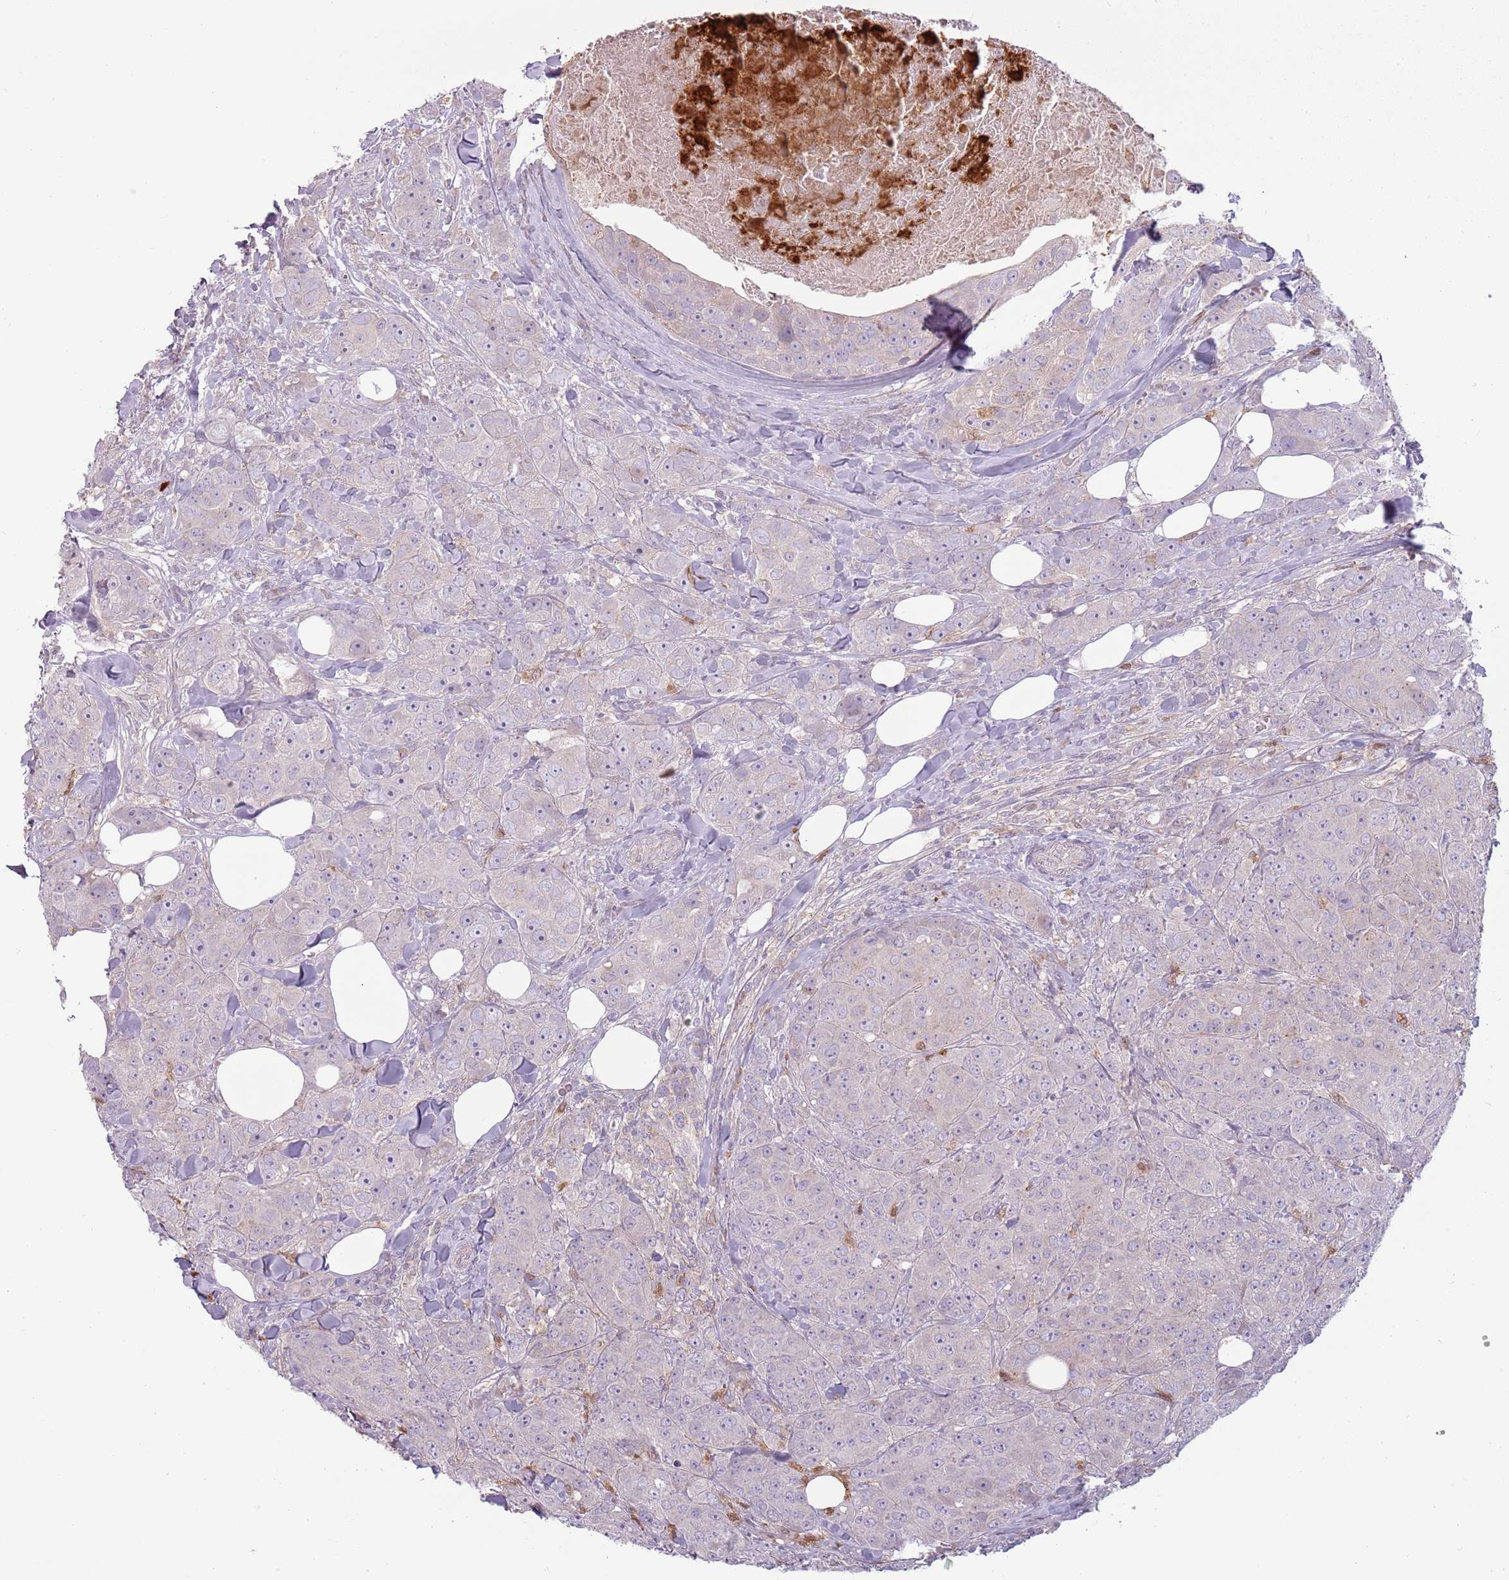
{"staining": {"intensity": "negative", "quantity": "none", "location": "none"}, "tissue": "breast cancer", "cell_type": "Tumor cells", "image_type": "cancer", "snomed": [{"axis": "morphology", "description": "Duct carcinoma"}, {"axis": "topography", "description": "Breast"}], "caption": "This is a image of immunohistochemistry staining of breast cancer (infiltrating ductal carcinoma), which shows no positivity in tumor cells.", "gene": "SPAG4", "patient": {"sex": "female", "age": 43}}